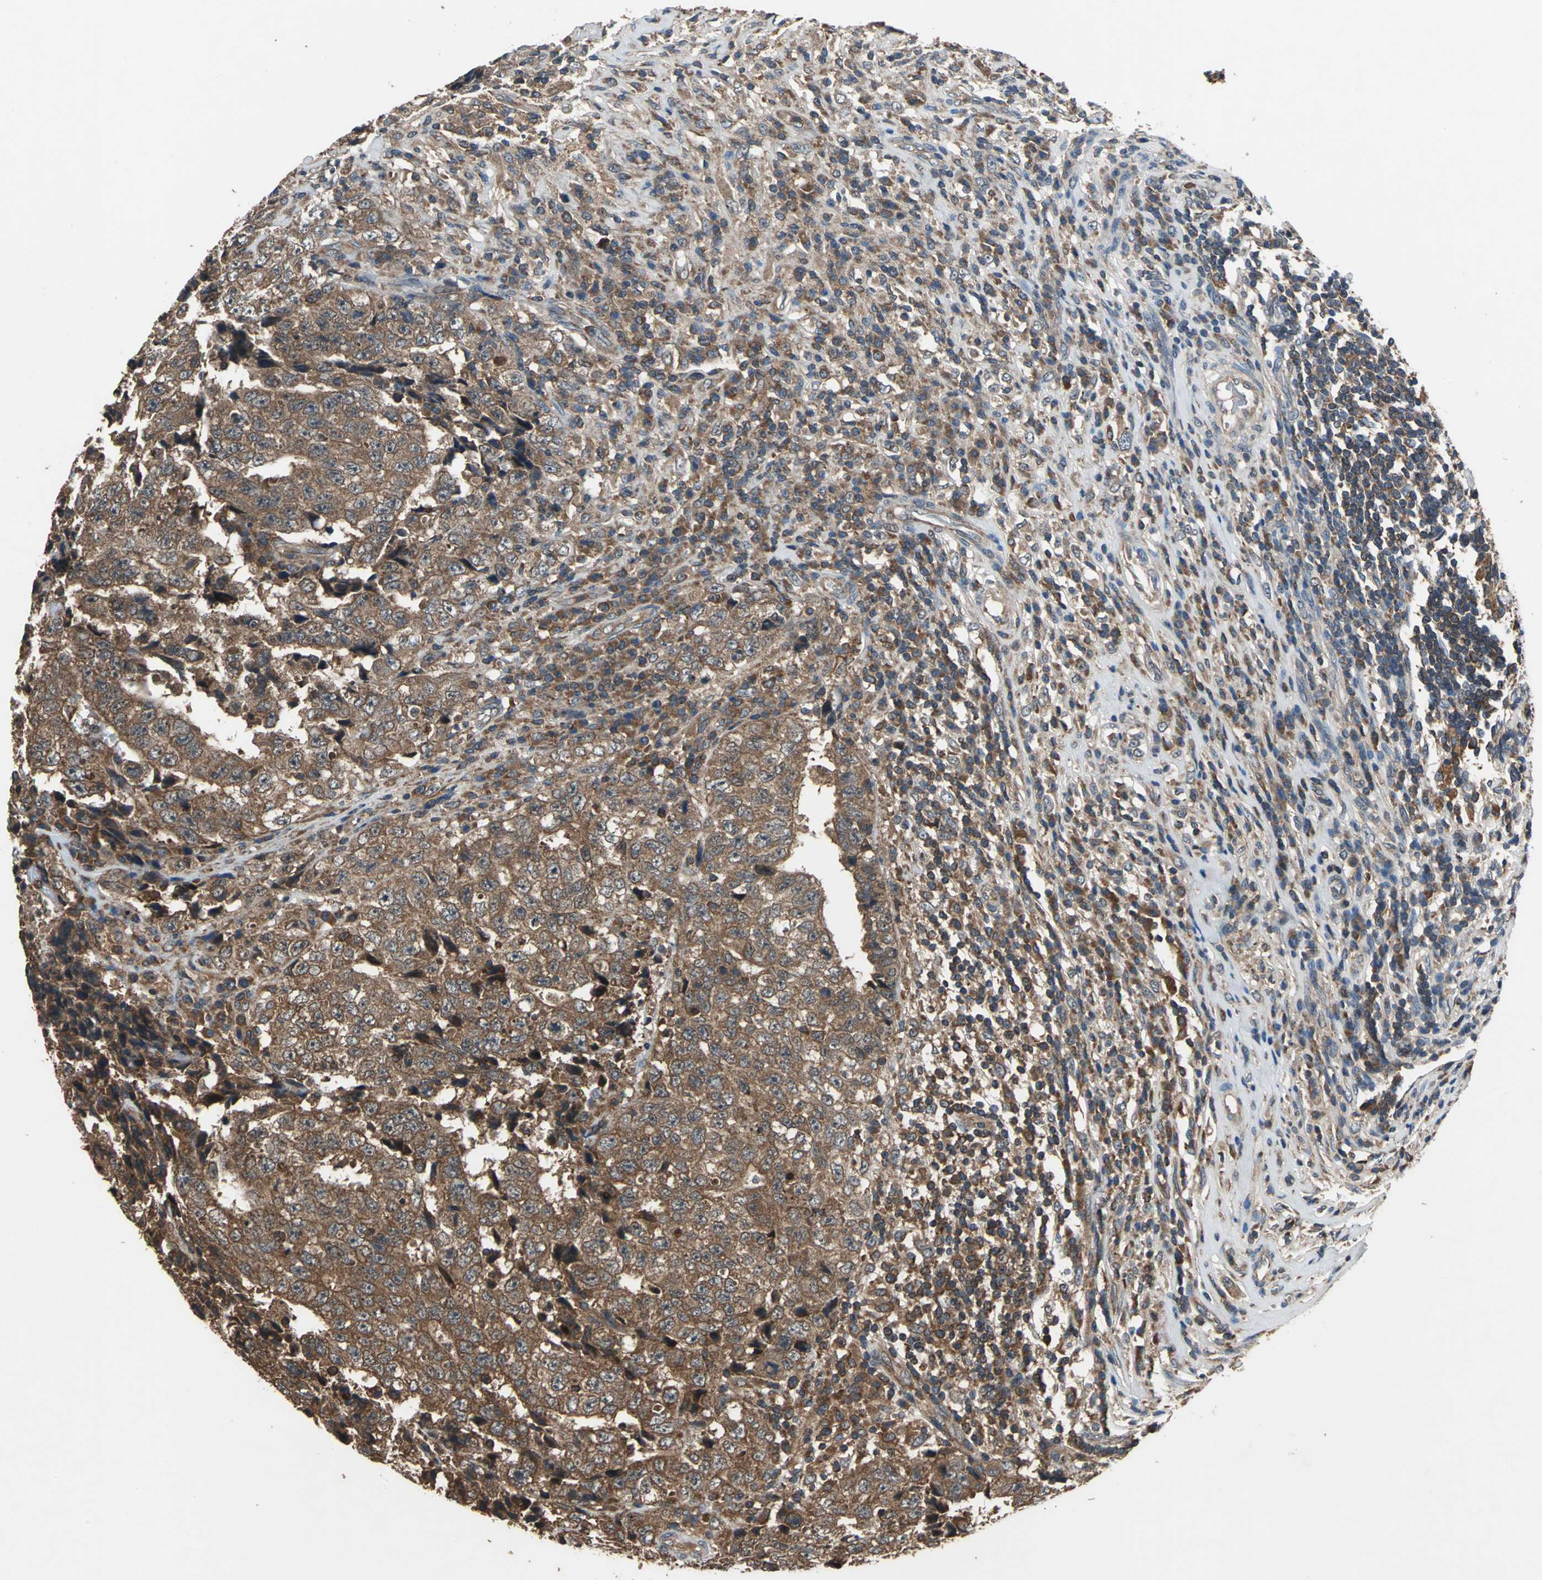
{"staining": {"intensity": "strong", "quantity": ">75%", "location": "cytoplasmic/membranous"}, "tissue": "testis cancer", "cell_type": "Tumor cells", "image_type": "cancer", "snomed": [{"axis": "morphology", "description": "Necrosis, NOS"}, {"axis": "morphology", "description": "Carcinoma, Embryonal, NOS"}, {"axis": "topography", "description": "Testis"}], "caption": "Protein staining of testis cancer tissue displays strong cytoplasmic/membranous staining in approximately >75% of tumor cells.", "gene": "ZNF608", "patient": {"sex": "male", "age": 19}}